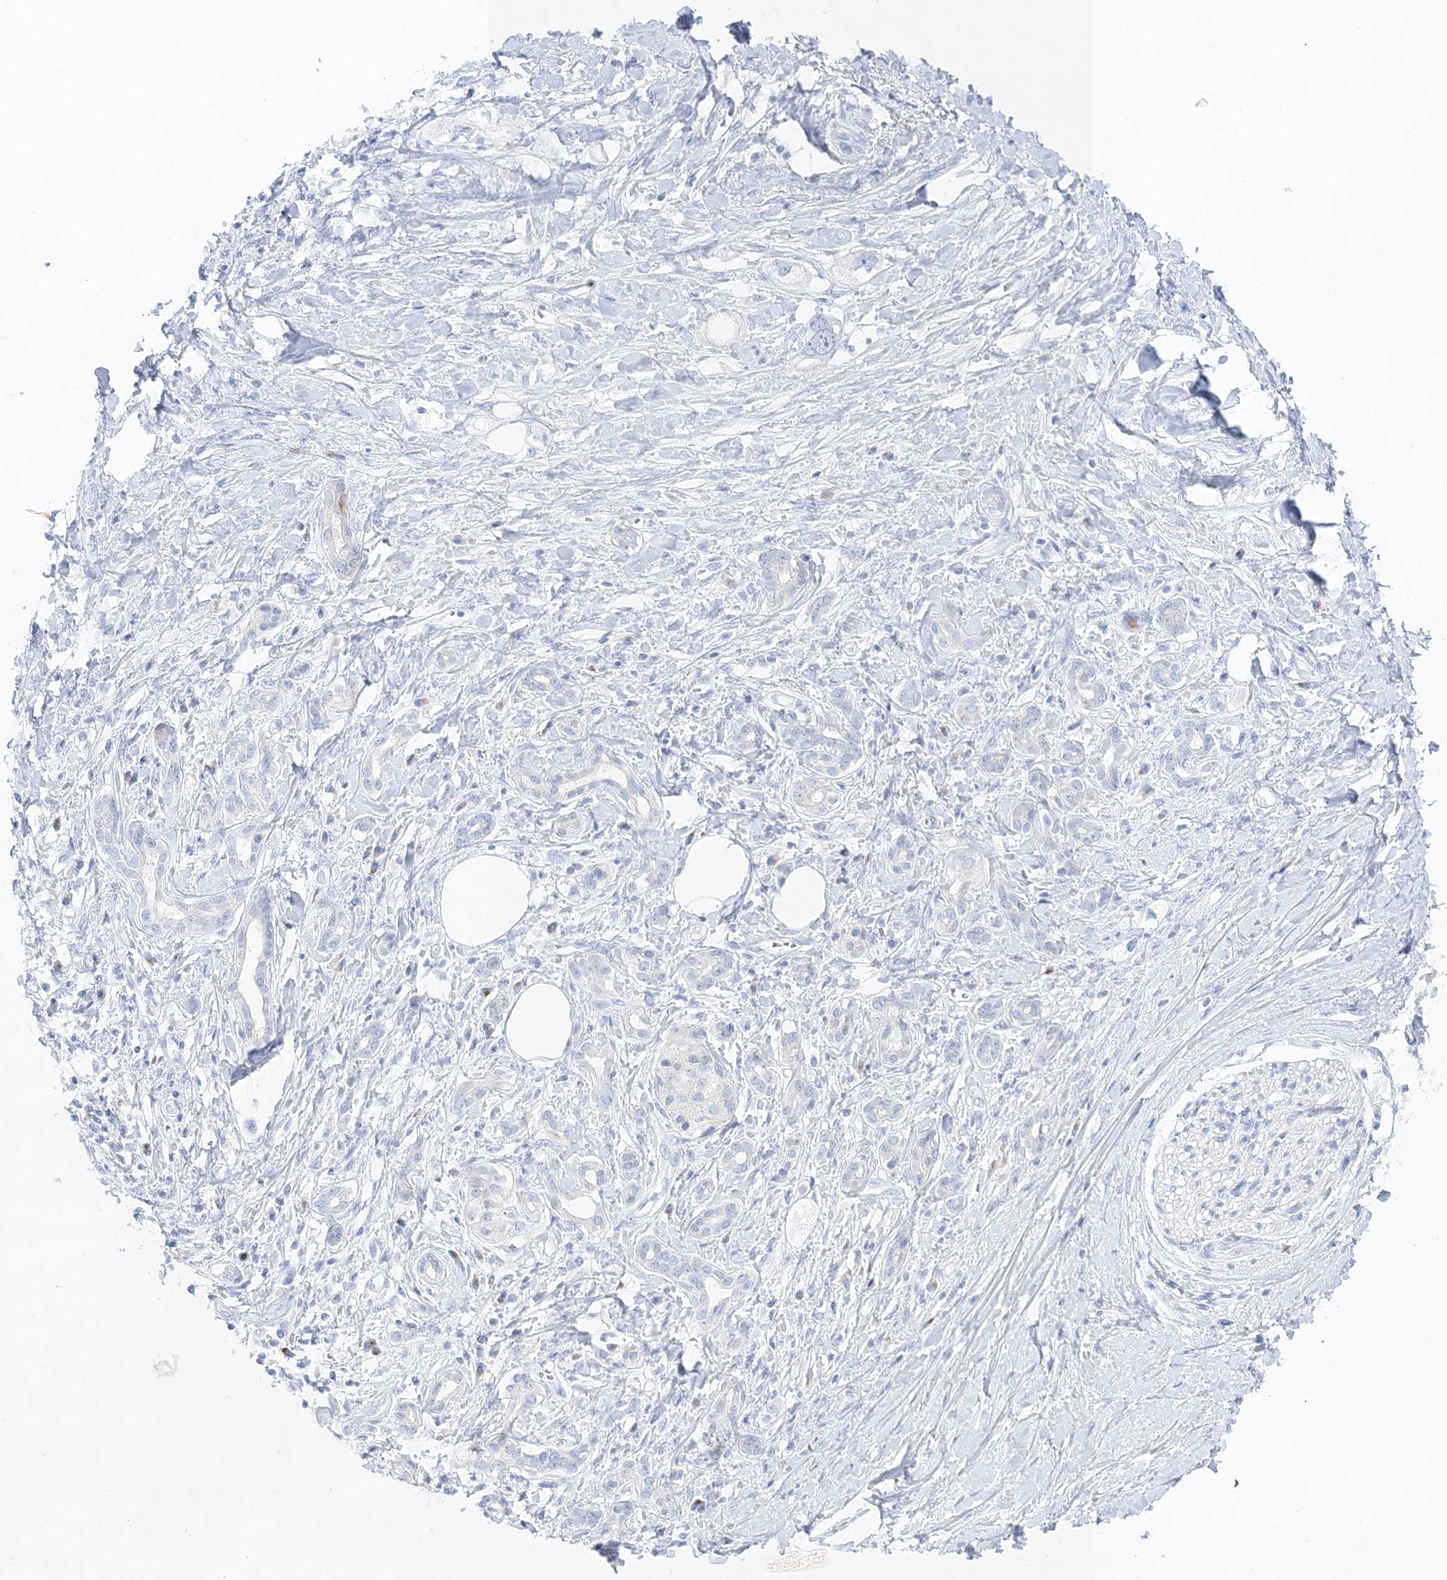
{"staining": {"intensity": "negative", "quantity": "none", "location": "none"}, "tissue": "pancreatic cancer", "cell_type": "Tumor cells", "image_type": "cancer", "snomed": [{"axis": "morphology", "description": "Adenocarcinoma, NOS"}, {"axis": "topography", "description": "Pancreas"}], "caption": "Protein analysis of adenocarcinoma (pancreatic) shows no significant positivity in tumor cells.", "gene": "SLC5A6", "patient": {"sex": "female", "age": 56}}